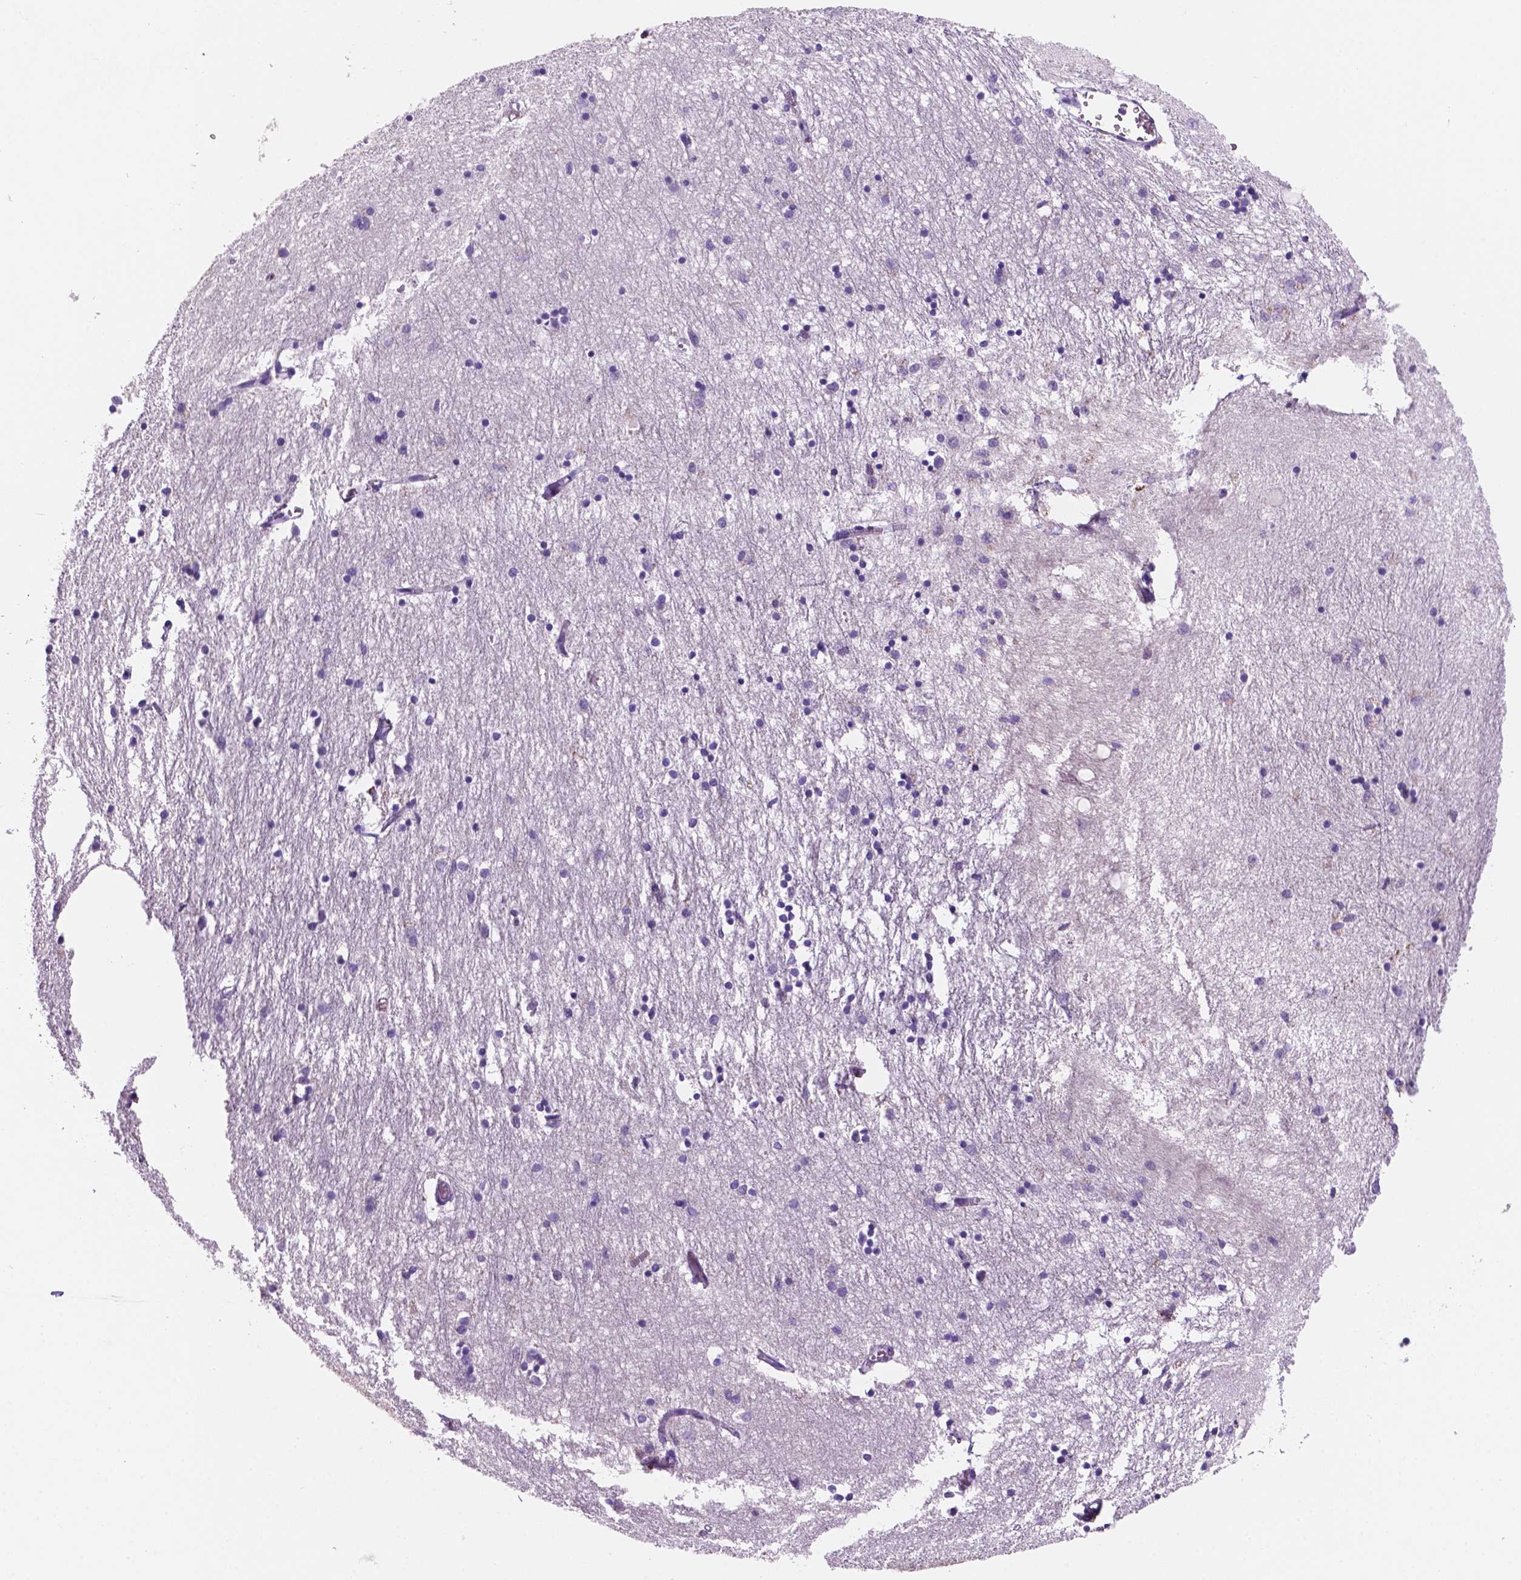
{"staining": {"intensity": "negative", "quantity": "none", "location": "none"}, "tissue": "hippocampus", "cell_type": "Glial cells", "image_type": "normal", "snomed": [{"axis": "morphology", "description": "Normal tissue, NOS"}, {"axis": "topography", "description": "Lateral ventricle wall"}, {"axis": "topography", "description": "Hippocampus"}], "caption": "High power microscopy image of an immunohistochemistry histopathology image of unremarkable hippocampus, revealing no significant positivity in glial cells.", "gene": "MKRN2OS", "patient": {"sex": "female", "age": 63}}